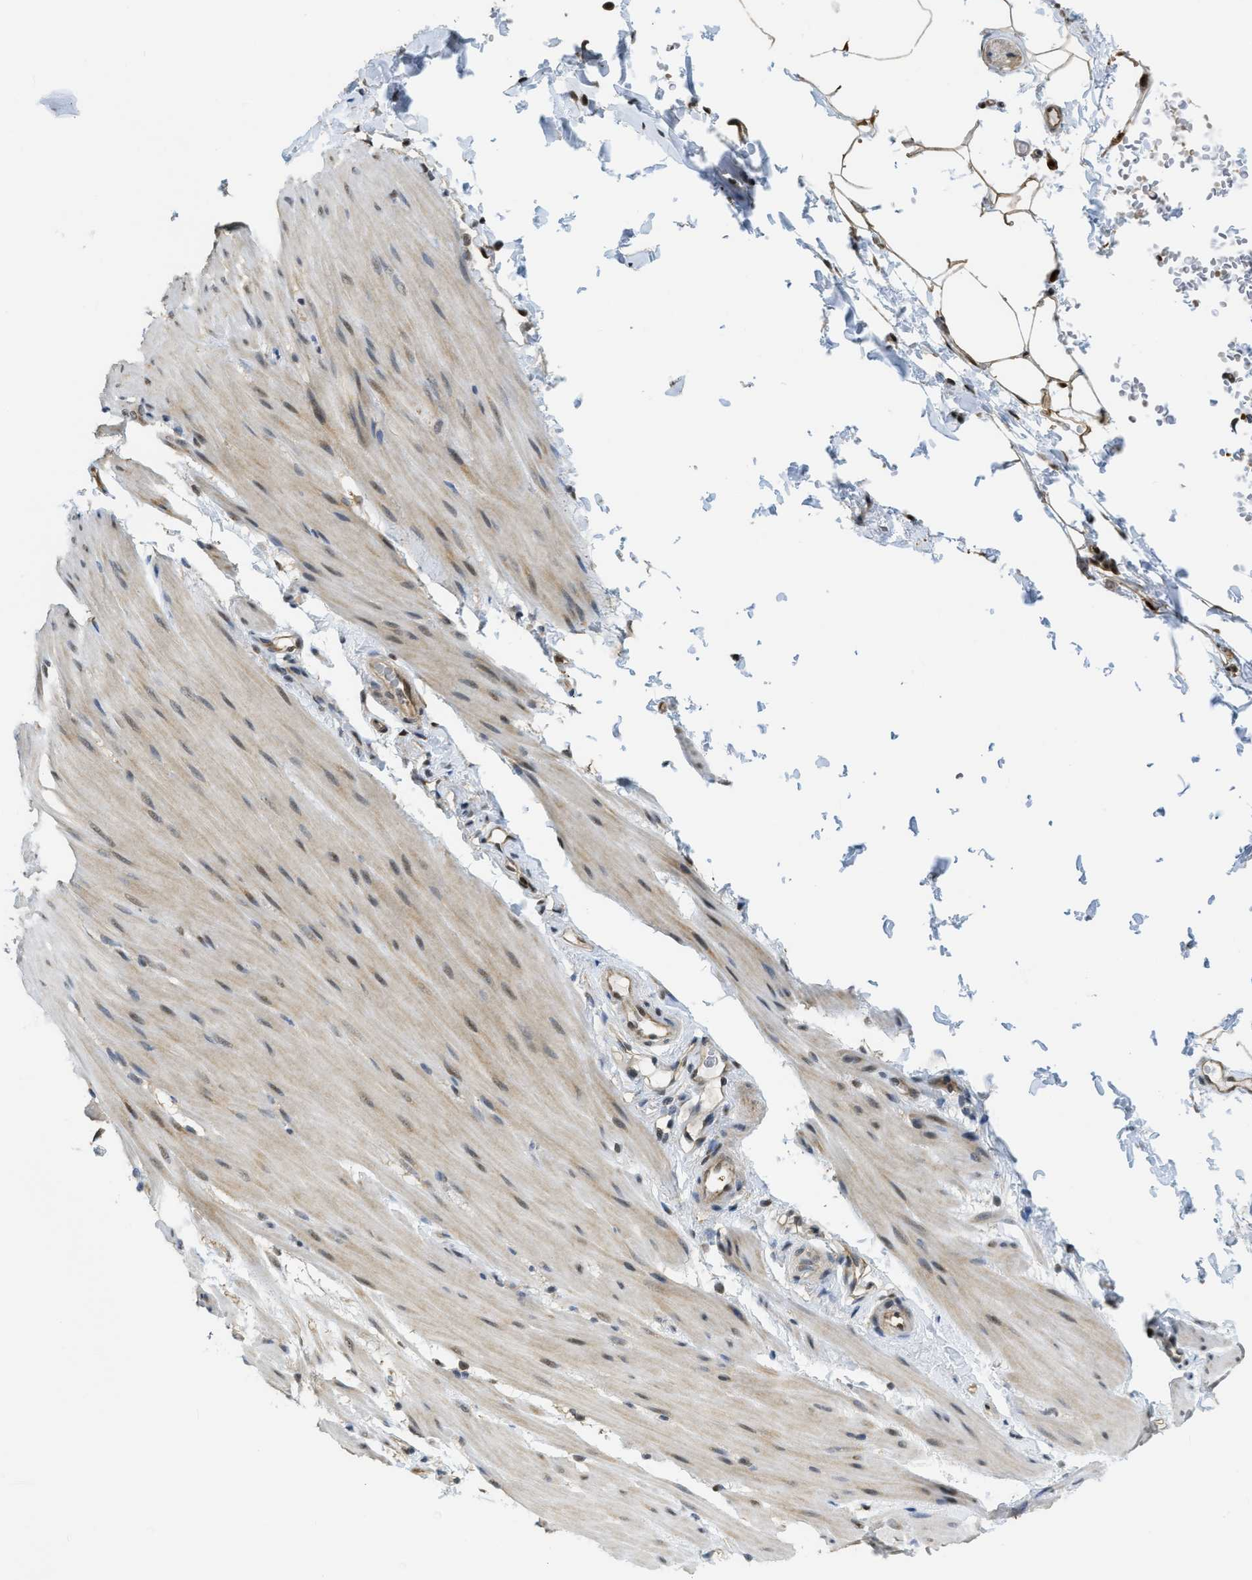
{"staining": {"intensity": "moderate", "quantity": ">75%", "location": "nuclear"}, "tissue": "smooth muscle", "cell_type": "Smooth muscle cells", "image_type": "normal", "snomed": [{"axis": "morphology", "description": "Normal tissue, NOS"}, {"axis": "topography", "description": "Smooth muscle"}, {"axis": "topography", "description": "Colon"}], "caption": "IHC staining of unremarkable smooth muscle, which demonstrates medium levels of moderate nuclear staining in approximately >75% of smooth muscle cells indicating moderate nuclear protein expression. The staining was performed using DAB (brown) for protein detection and nuclei were counterstained in hematoxylin (blue).", "gene": "PSMC5", "patient": {"sex": "male", "age": 67}}